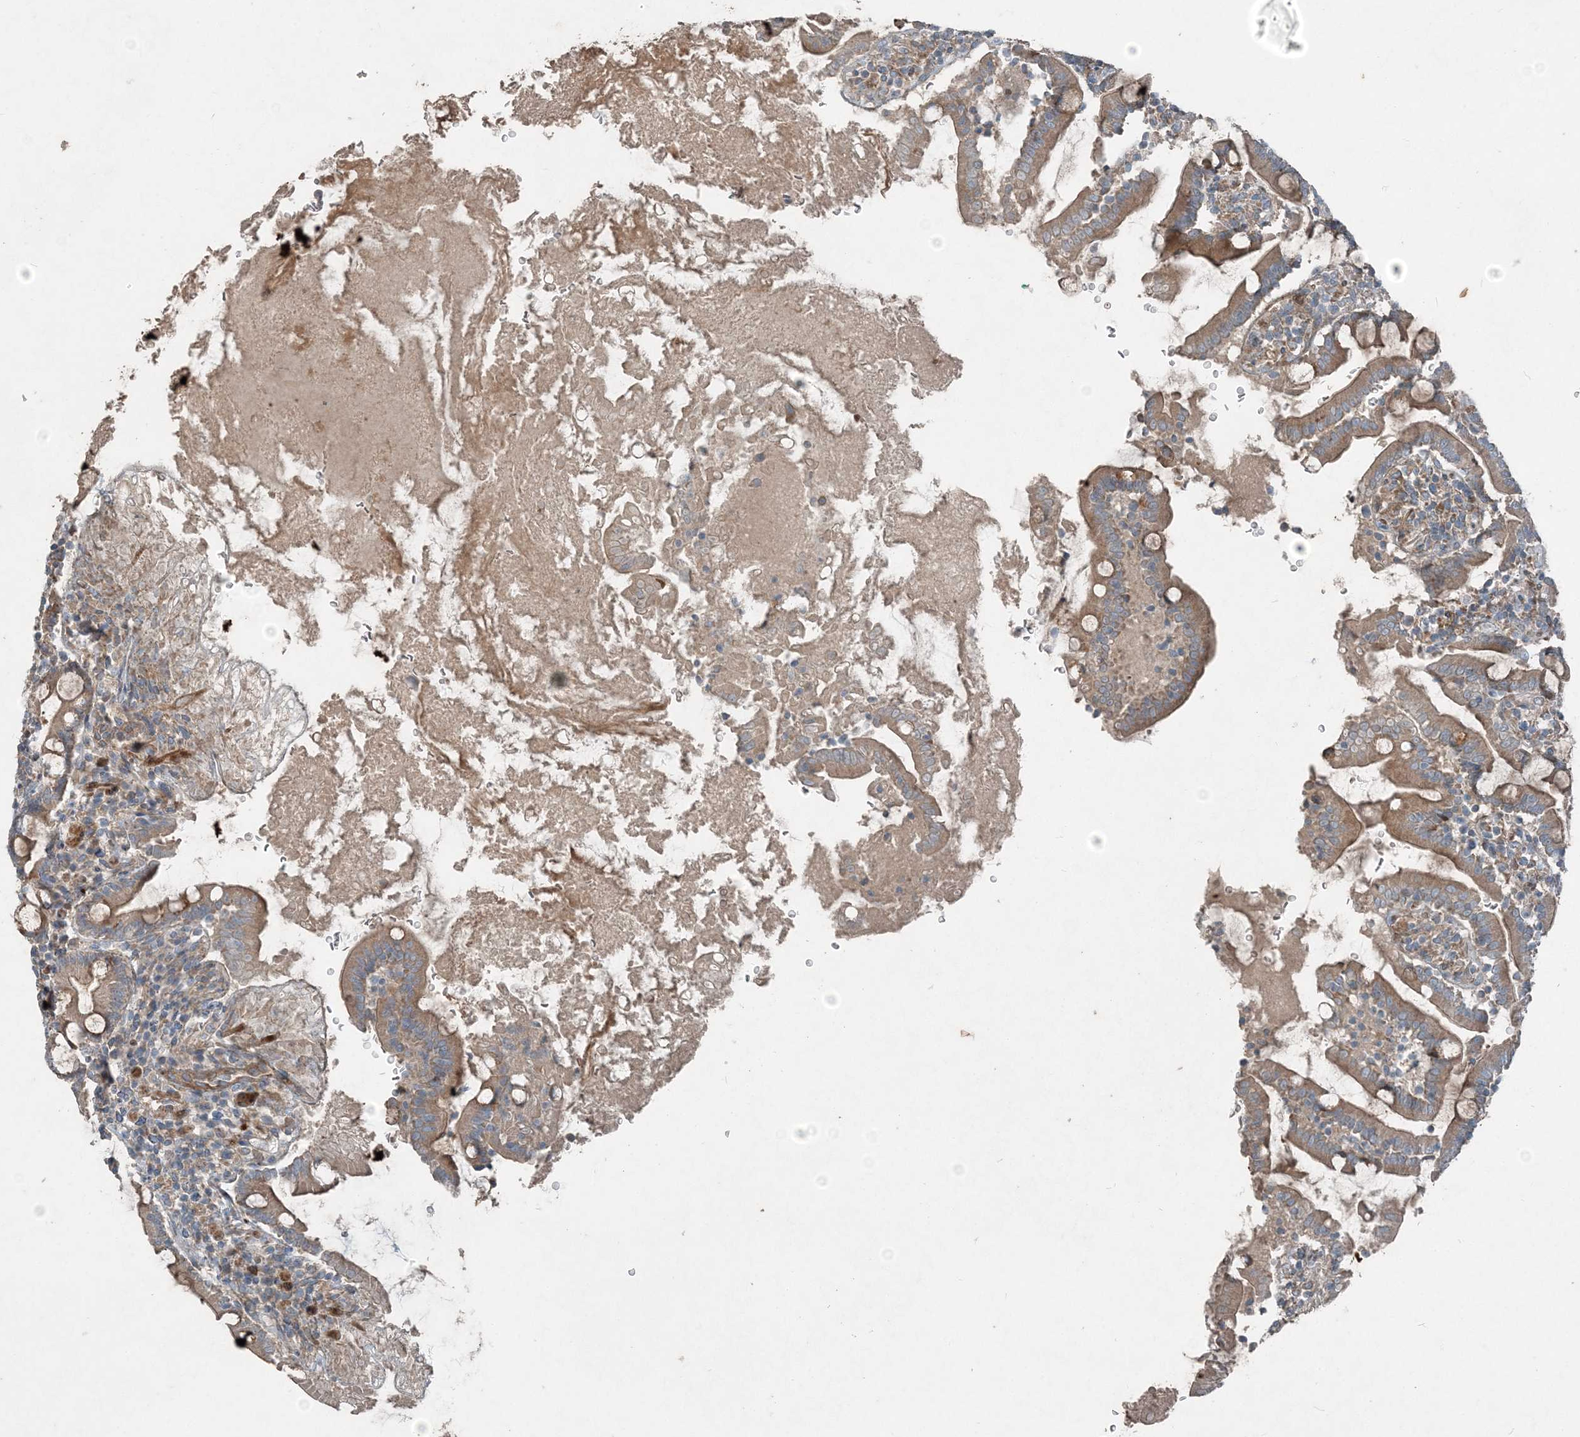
{"staining": {"intensity": "moderate", "quantity": ">75%", "location": "cytoplasmic/membranous"}, "tissue": "duodenum", "cell_type": "Glandular cells", "image_type": "normal", "snomed": [{"axis": "morphology", "description": "Normal tissue, NOS"}, {"axis": "topography", "description": "Duodenum"}], "caption": "A medium amount of moderate cytoplasmic/membranous staining is identified in about >75% of glandular cells in unremarkable duodenum.", "gene": "INTU", "patient": {"sex": "male", "age": 35}}